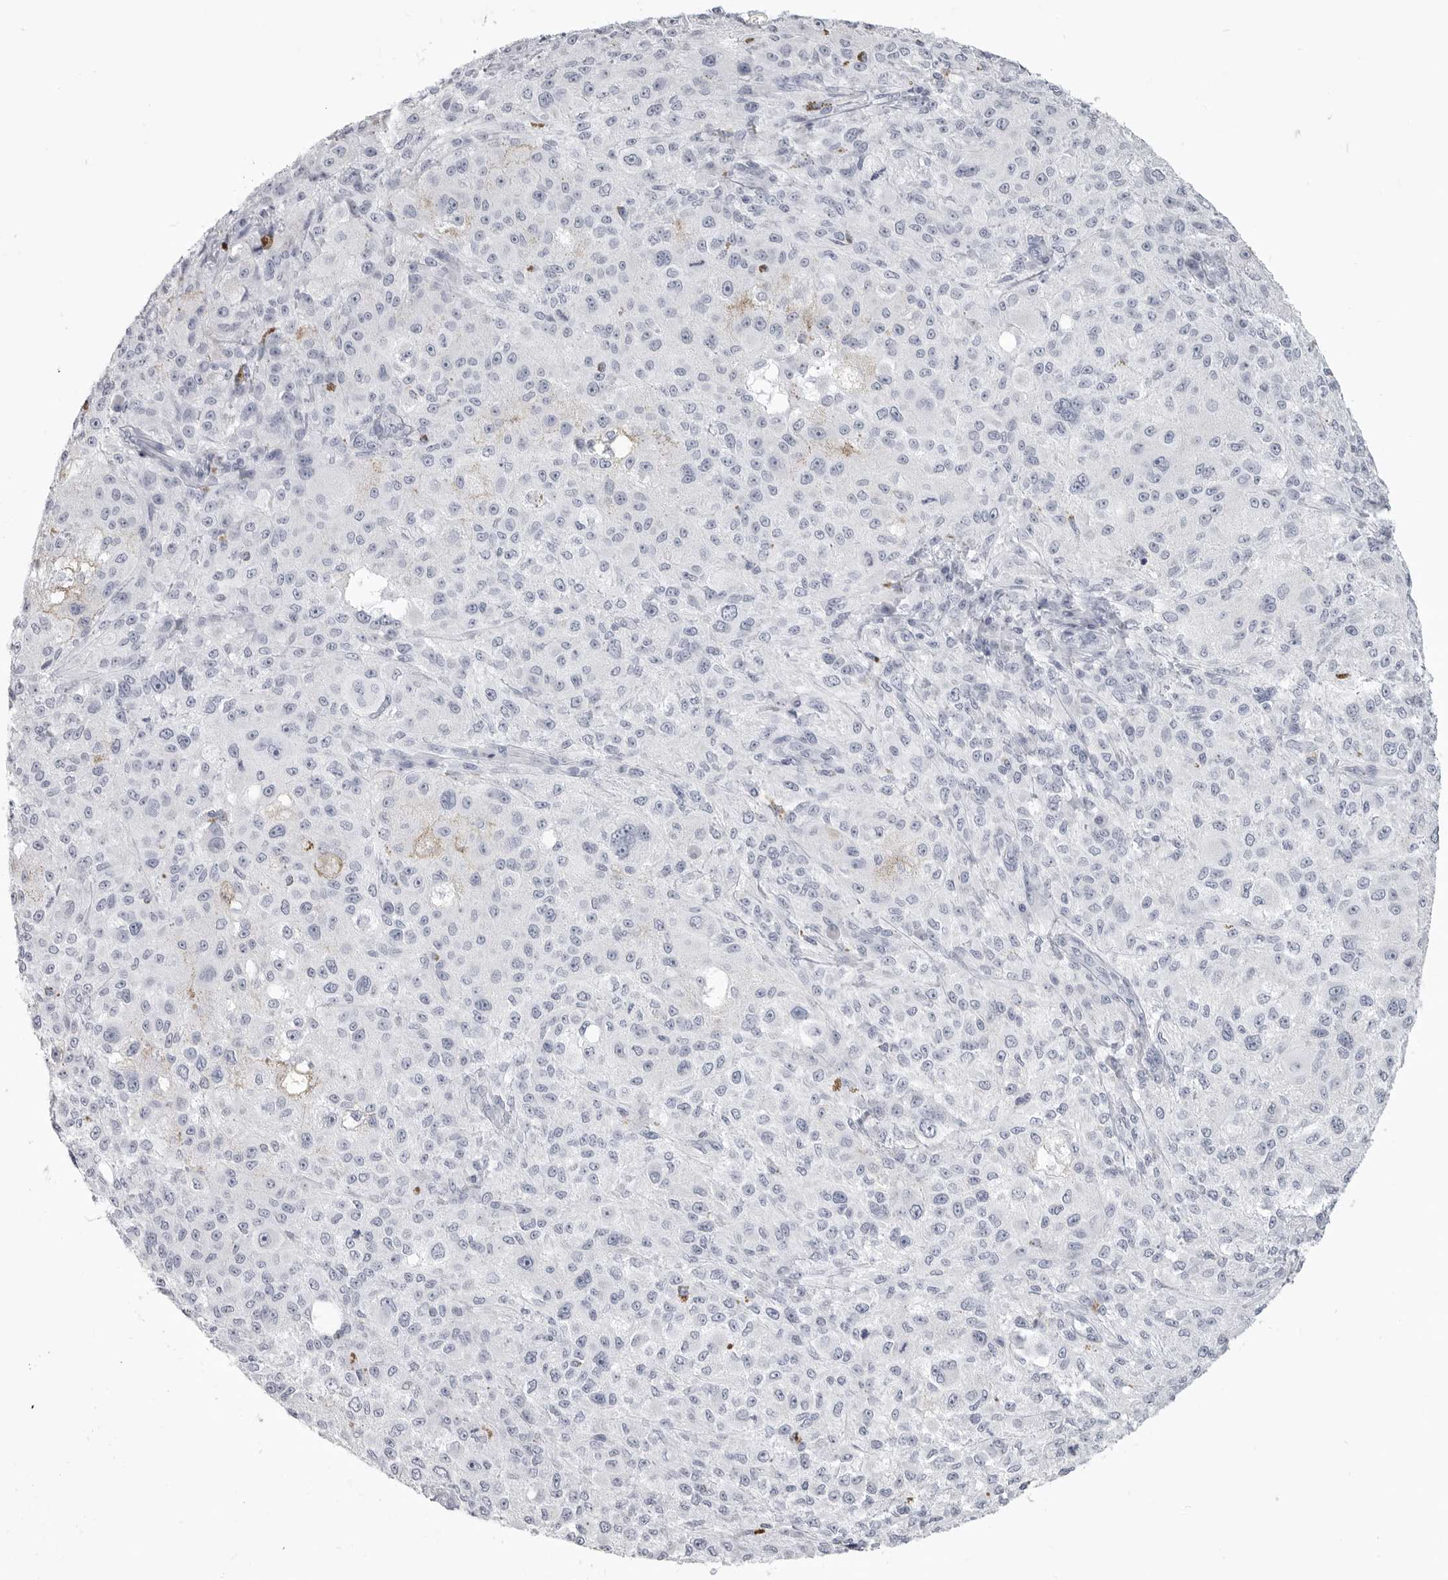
{"staining": {"intensity": "negative", "quantity": "none", "location": "none"}, "tissue": "melanoma", "cell_type": "Tumor cells", "image_type": "cancer", "snomed": [{"axis": "morphology", "description": "Necrosis, NOS"}, {"axis": "morphology", "description": "Malignant melanoma, NOS"}, {"axis": "topography", "description": "Skin"}], "caption": "Melanoma was stained to show a protein in brown. There is no significant expression in tumor cells.", "gene": "LY6D", "patient": {"sex": "female", "age": 87}}